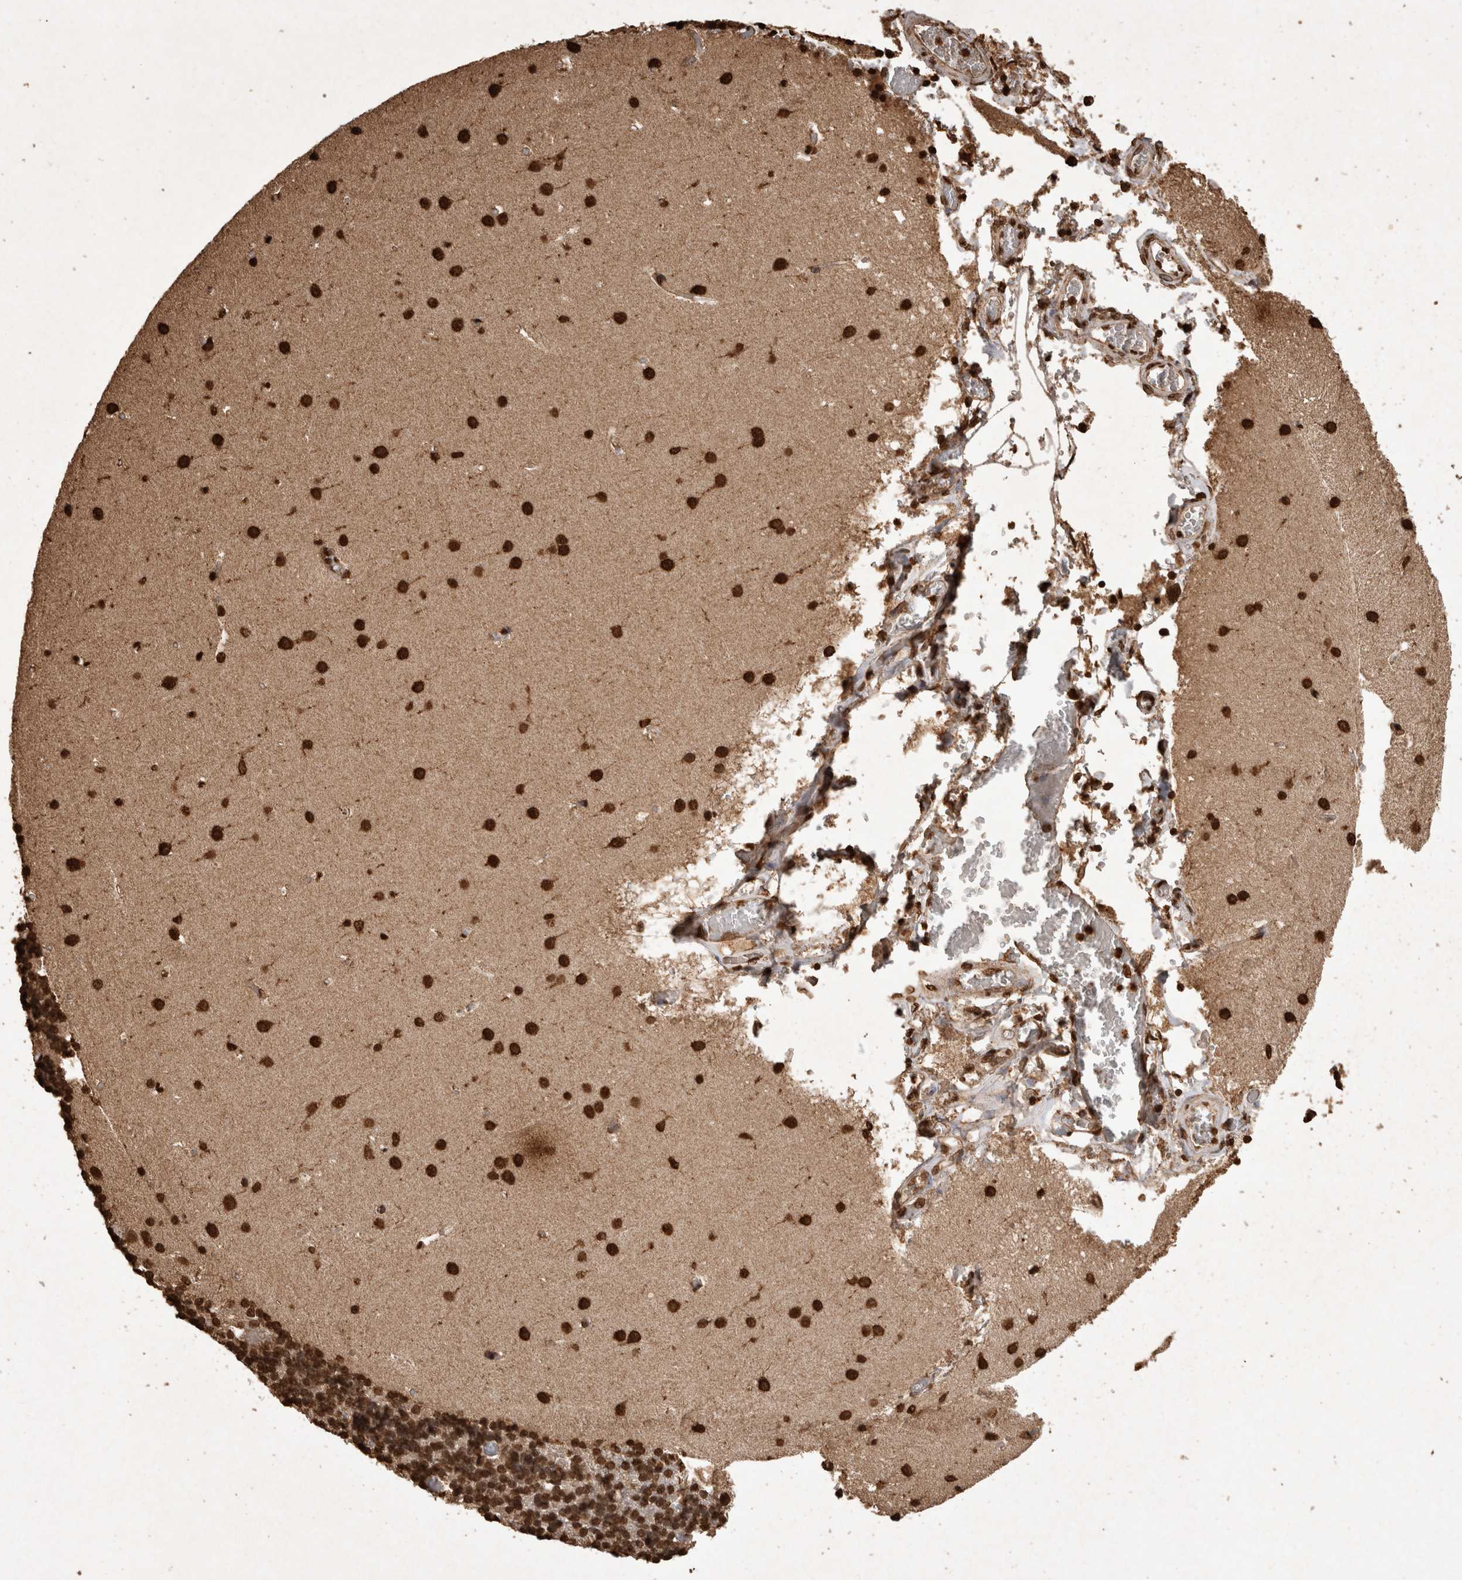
{"staining": {"intensity": "strong", "quantity": ">75%", "location": "nuclear"}, "tissue": "cerebellum", "cell_type": "Cells in granular layer", "image_type": "normal", "snomed": [{"axis": "morphology", "description": "Normal tissue, NOS"}, {"axis": "topography", "description": "Cerebellum"}], "caption": "Cerebellum stained with immunohistochemistry (IHC) reveals strong nuclear staining in approximately >75% of cells in granular layer.", "gene": "OAS2", "patient": {"sex": "male", "age": 37}}